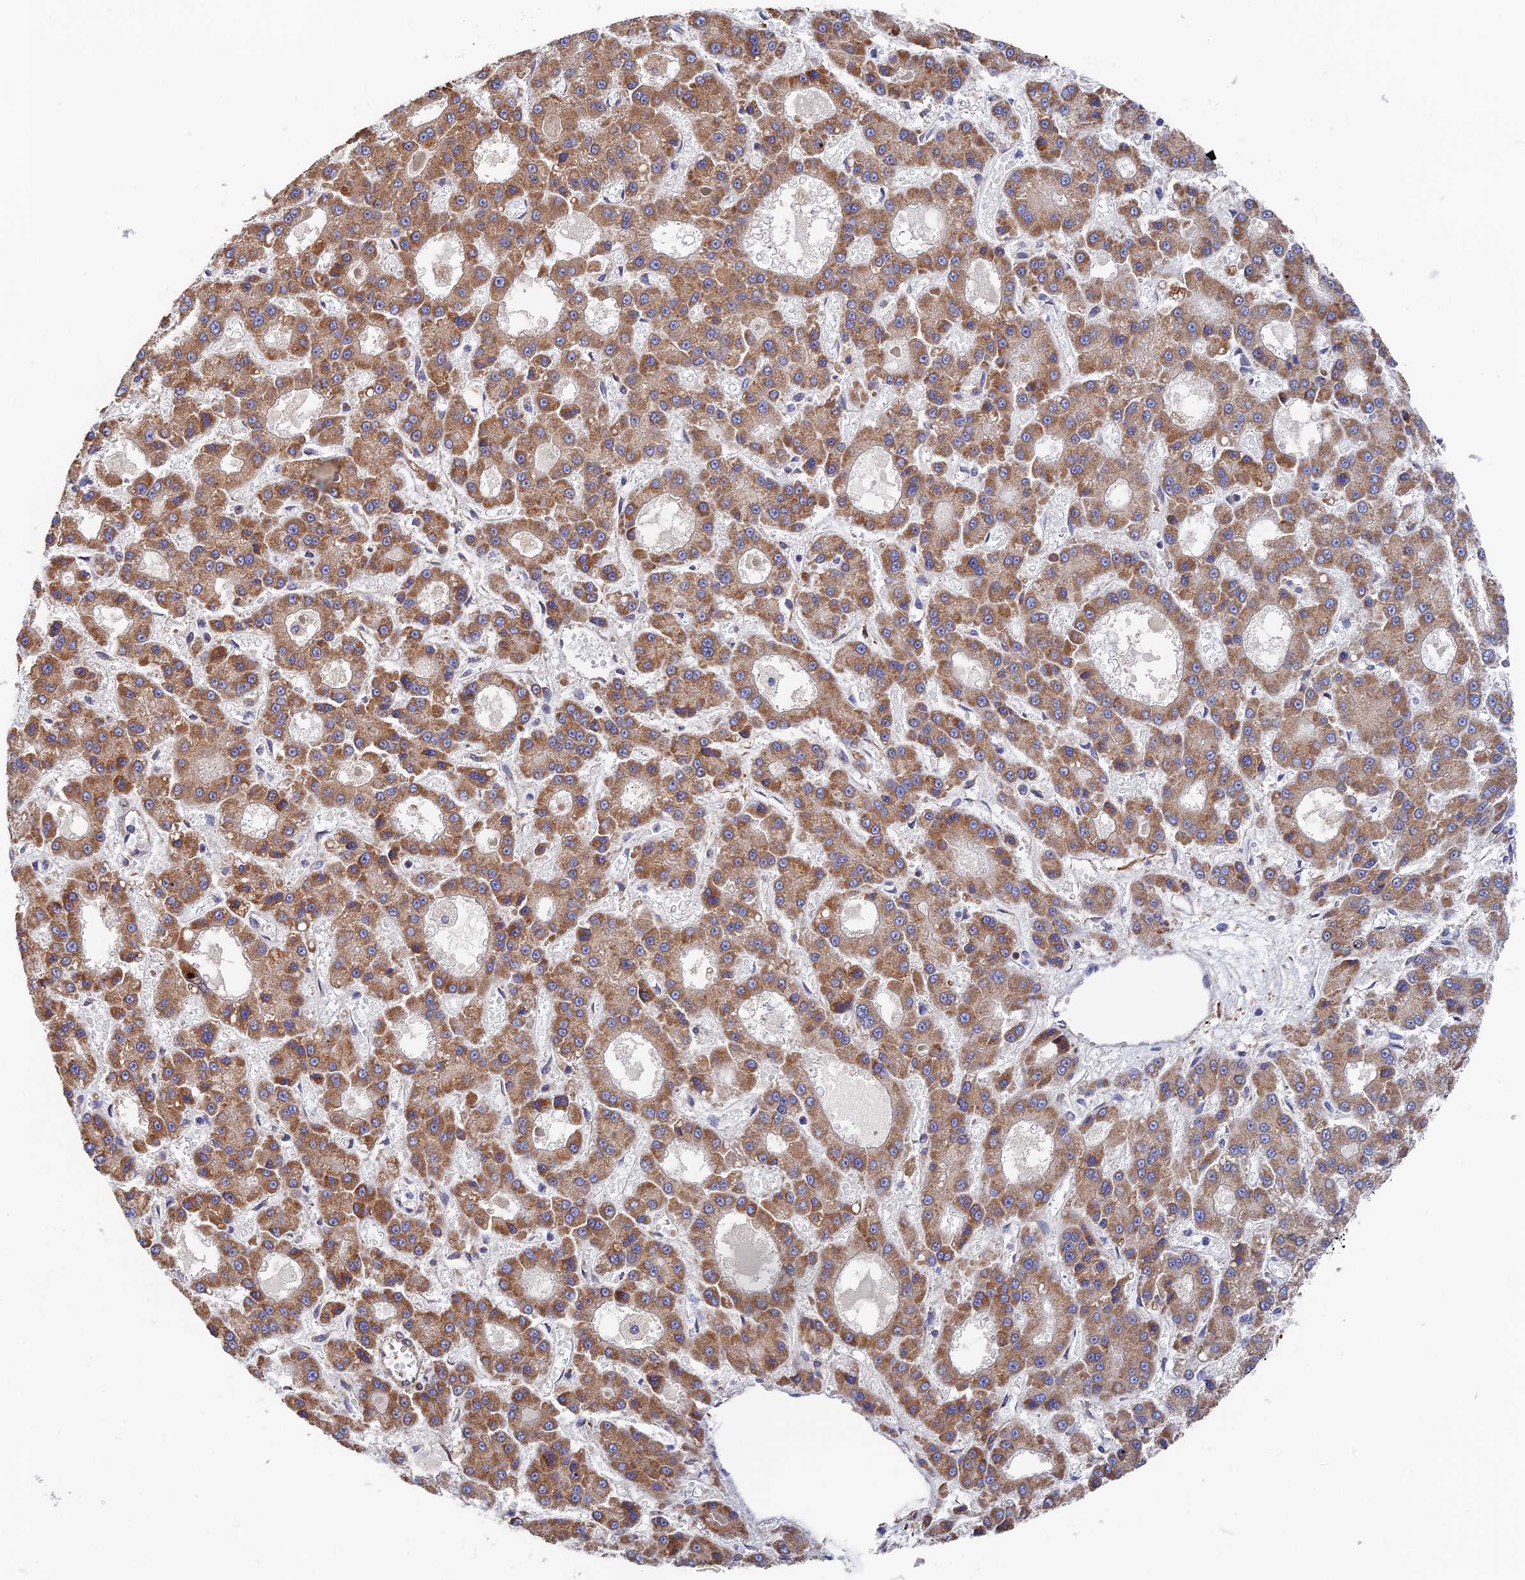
{"staining": {"intensity": "moderate", "quantity": ">75%", "location": "cytoplasmic/membranous"}, "tissue": "liver cancer", "cell_type": "Tumor cells", "image_type": "cancer", "snomed": [{"axis": "morphology", "description": "Carcinoma, Hepatocellular, NOS"}, {"axis": "topography", "description": "Liver"}], "caption": "High-magnification brightfield microscopy of liver hepatocellular carcinoma stained with DAB (3,3'-diaminobenzidine) (brown) and counterstained with hematoxylin (blue). tumor cells exhibit moderate cytoplasmic/membranous positivity is identified in approximately>75% of cells. The staining is performed using DAB (3,3'-diaminobenzidine) brown chromogen to label protein expression. The nuclei are counter-stained blue using hematoxylin.", "gene": "ZNF320", "patient": {"sex": "male", "age": 70}}